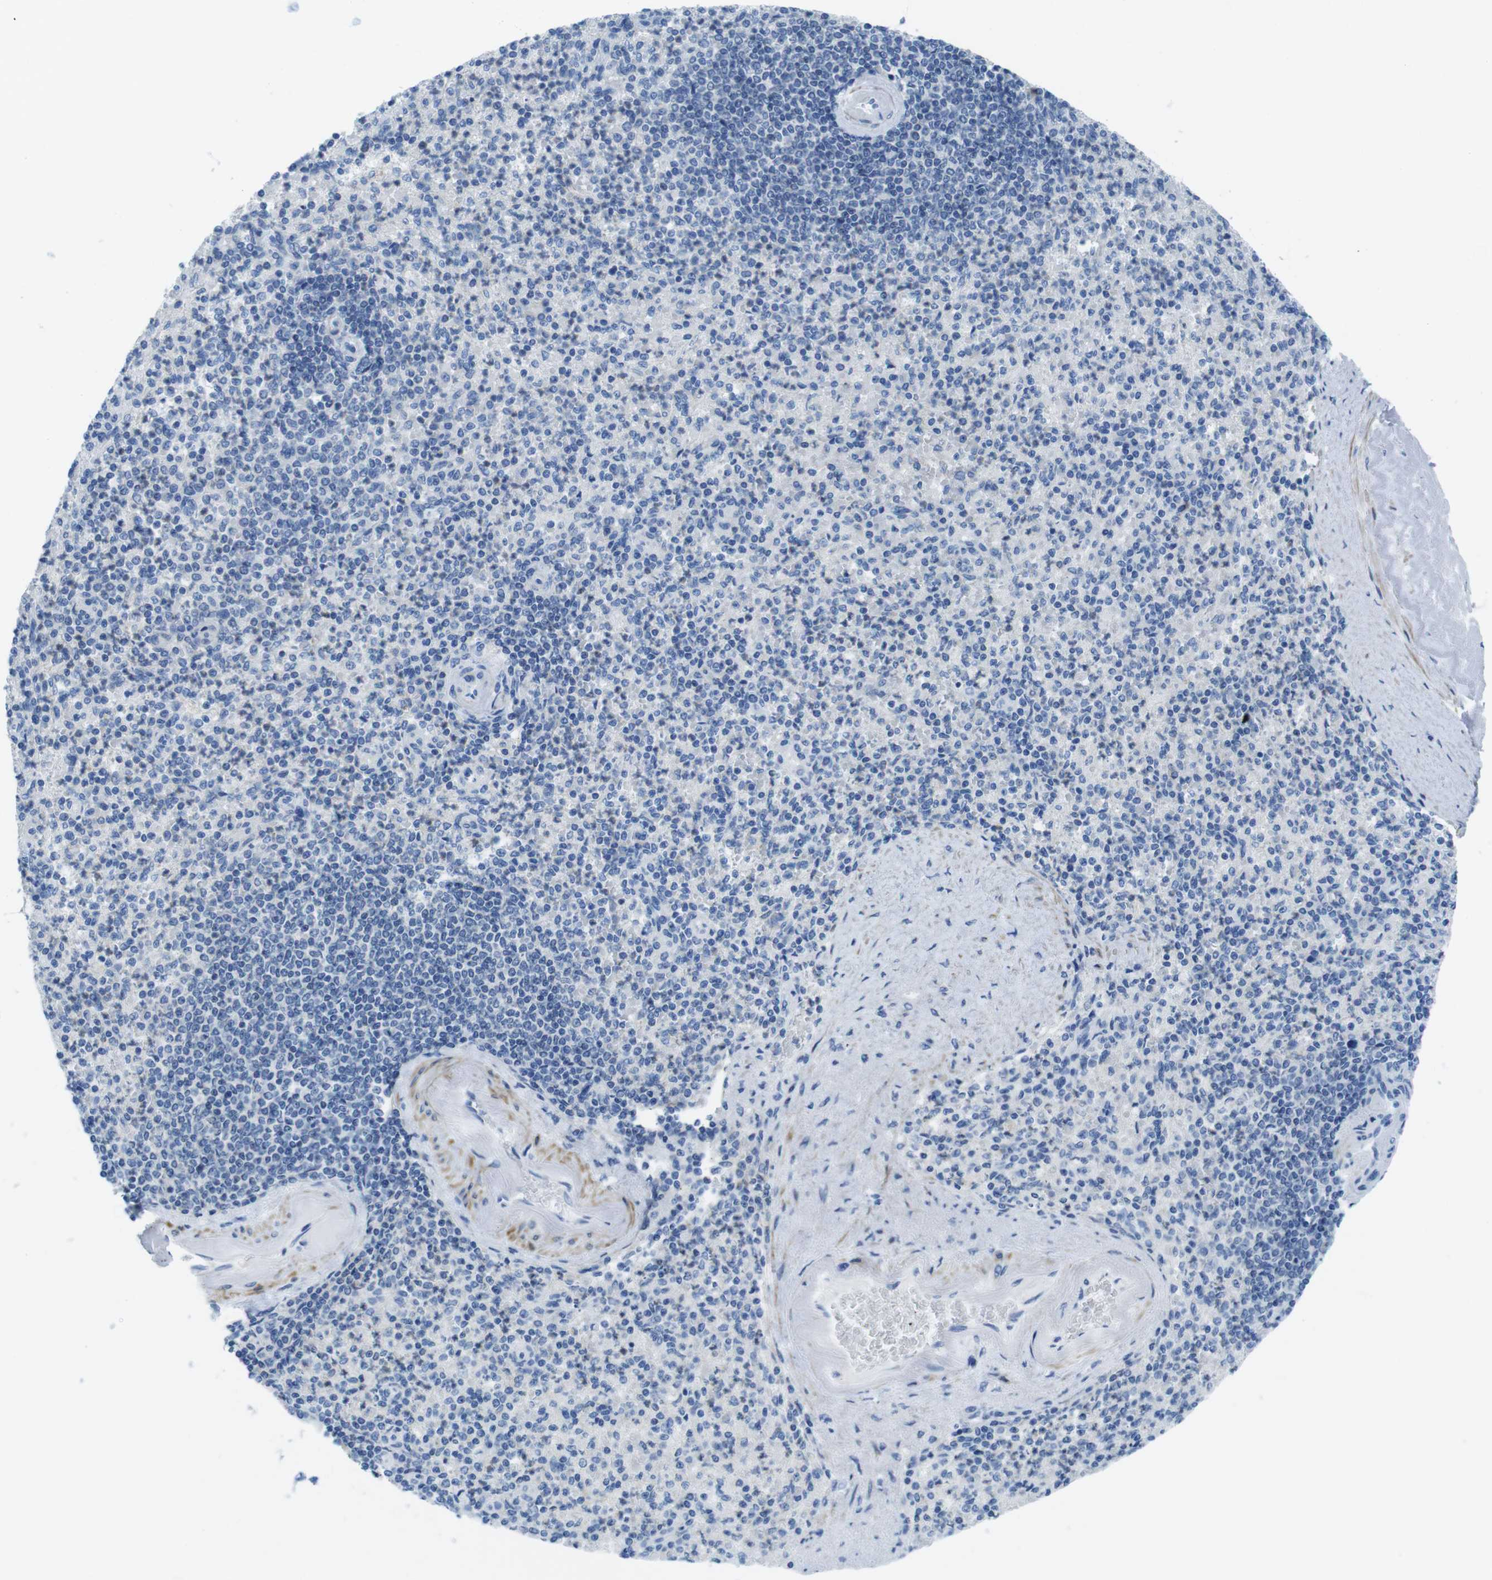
{"staining": {"intensity": "negative", "quantity": "none", "location": "none"}, "tissue": "spleen", "cell_type": "Cells in red pulp", "image_type": "normal", "snomed": [{"axis": "morphology", "description": "Normal tissue, NOS"}, {"axis": "topography", "description": "Spleen"}], "caption": "This is a photomicrograph of IHC staining of normal spleen, which shows no staining in cells in red pulp. (DAB IHC with hematoxylin counter stain).", "gene": "ASIC5", "patient": {"sex": "female", "age": 74}}